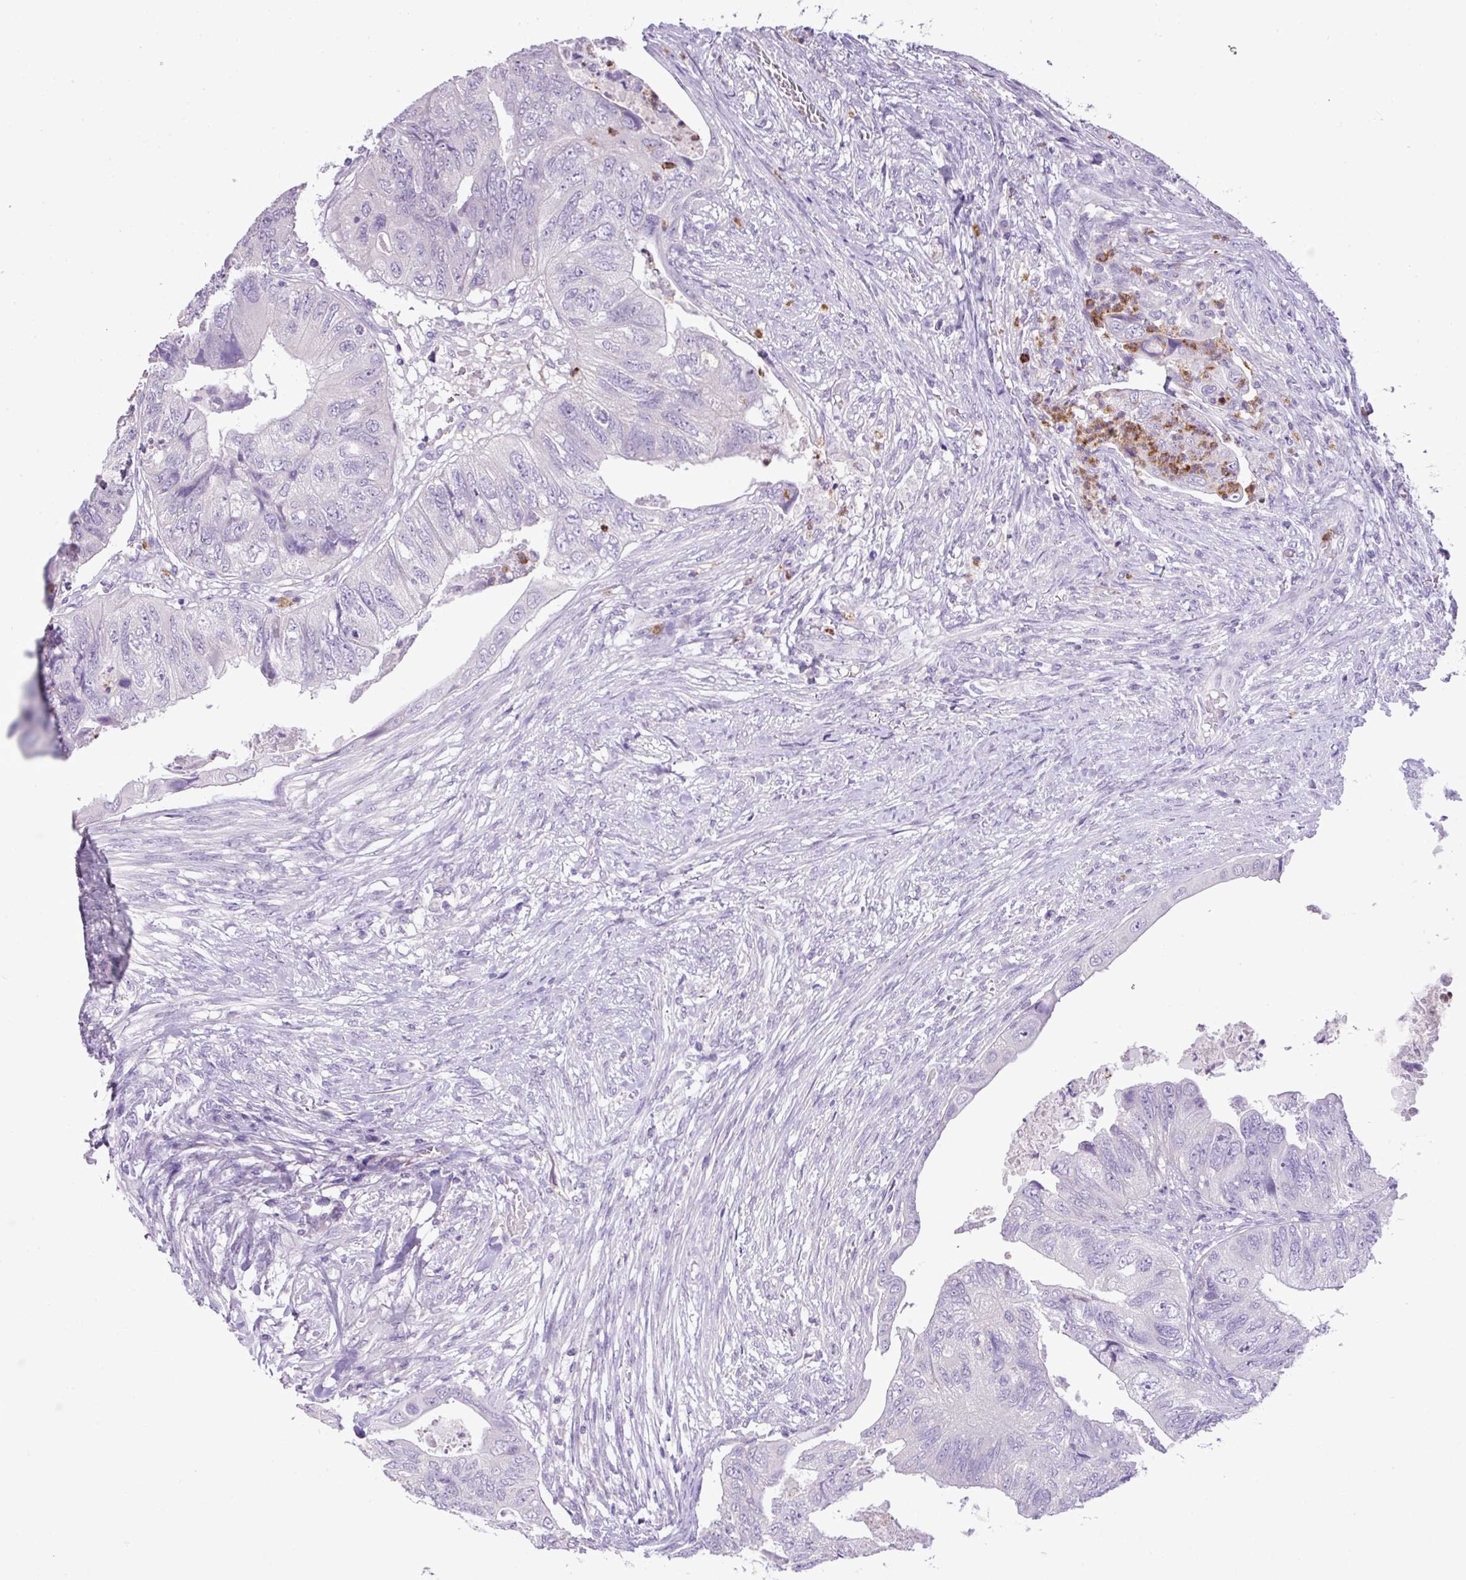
{"staining": {"intensity": "negative", "quantity": "none", "location": "none"}, "tissue": "colorectal cancer", "cell_type": "Tumor cells", "image_type": "cancer", "snomed": [{"axis": "morphology", "description": "Adenocarcinoma, NOS"}, {"axis": "topography", "description": "Rectum"}], "caption": "This histopathology image is of colorectal adenocarcinoma stained with IHC to label a protein in brown with the nuclei are counter-stained blue. There is no expression in tumor cells.", "gene": "HTR3E", "patient": {"sex": "male", "age": 63}}